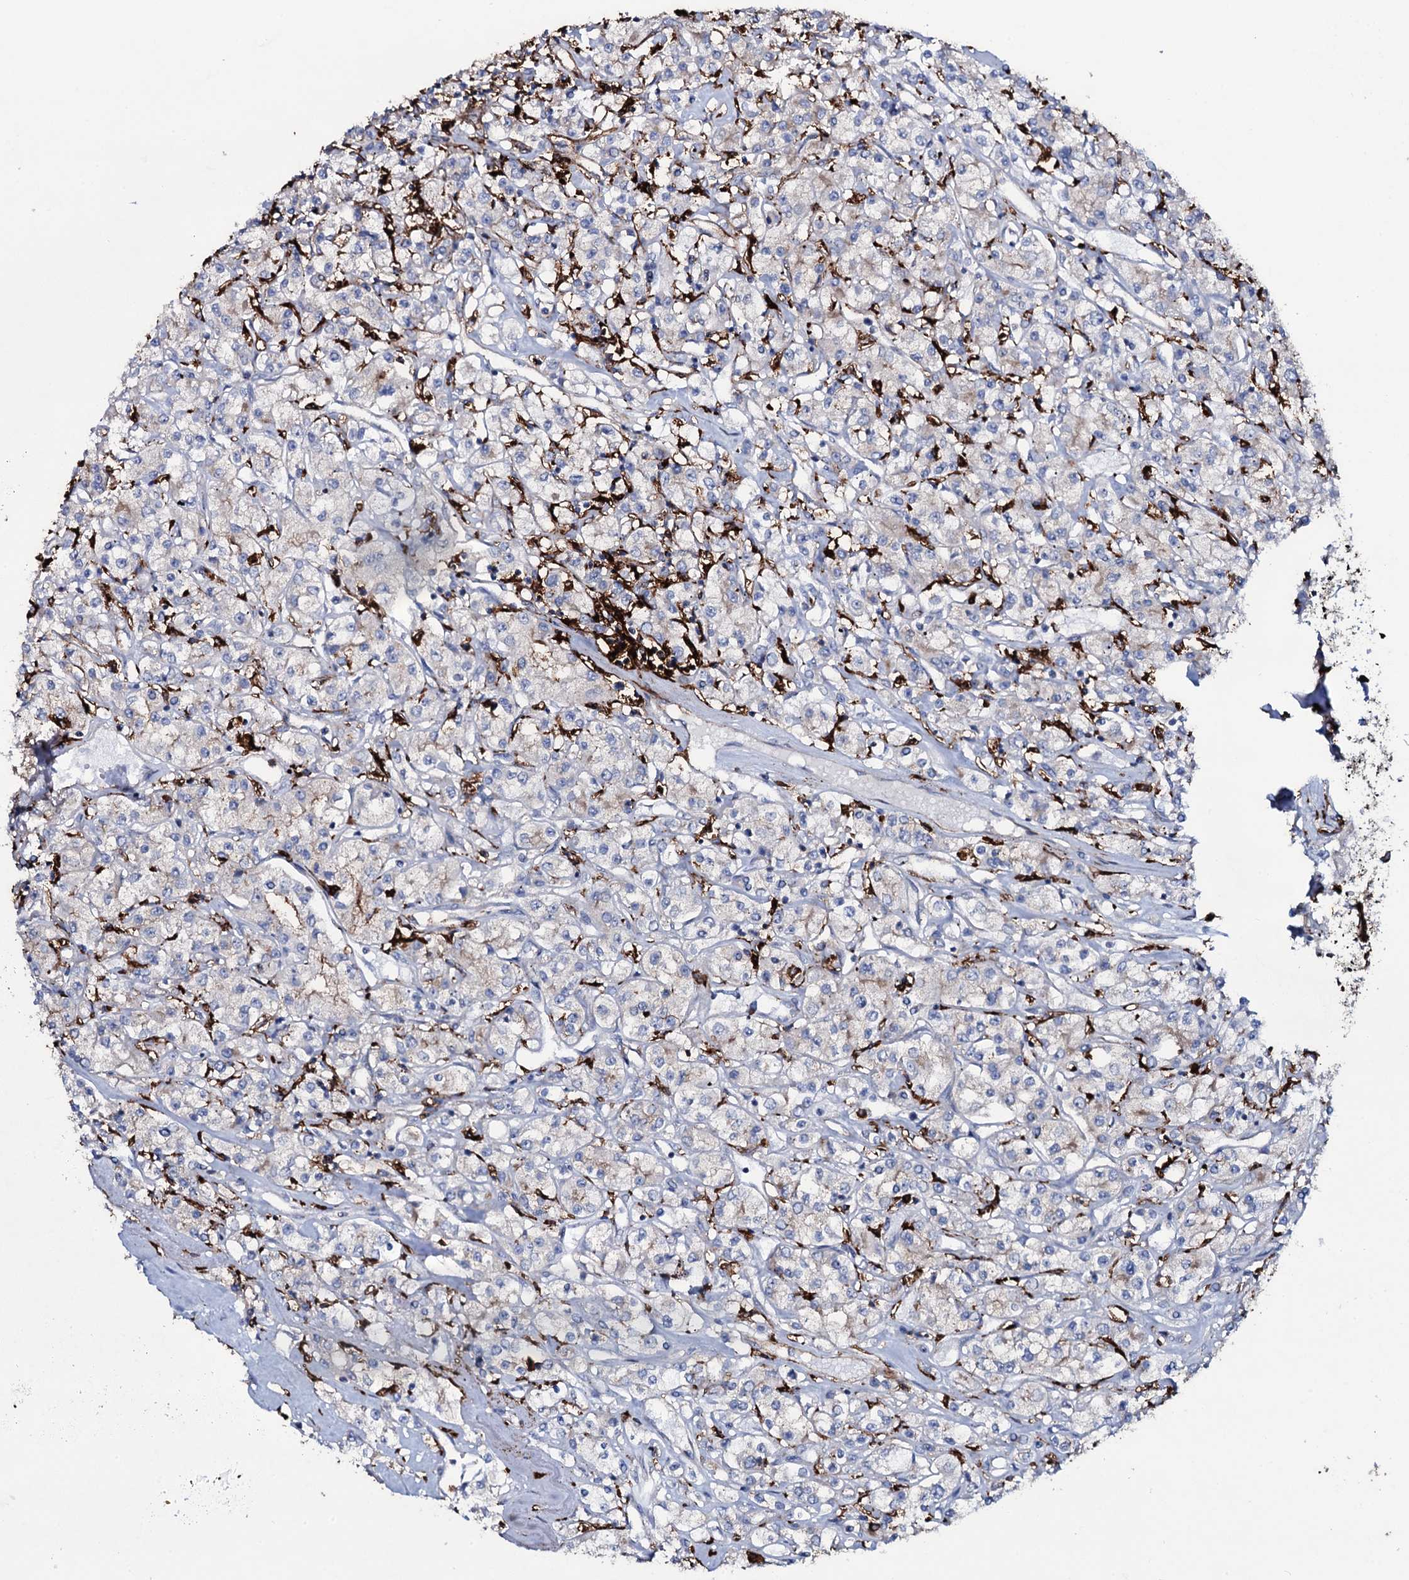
{"staining": {"intensity": "negative", "quantity": "none", "location": "none"}, "tissue": "renal cancer", "cell_type": "Tumor cells", "image_type": "cancer", "snomed": [{"axis": "morphology", "description": "Adenocarcinoma, NOS"}, {"axis": "topography", "description": "Kidney"}], "caption": "This is an IHC histopathology image of renal cancer. There is no staining in tumor cells.", "gene": "OSBPL2", "patient": {"sex": "female", "age": 59}}